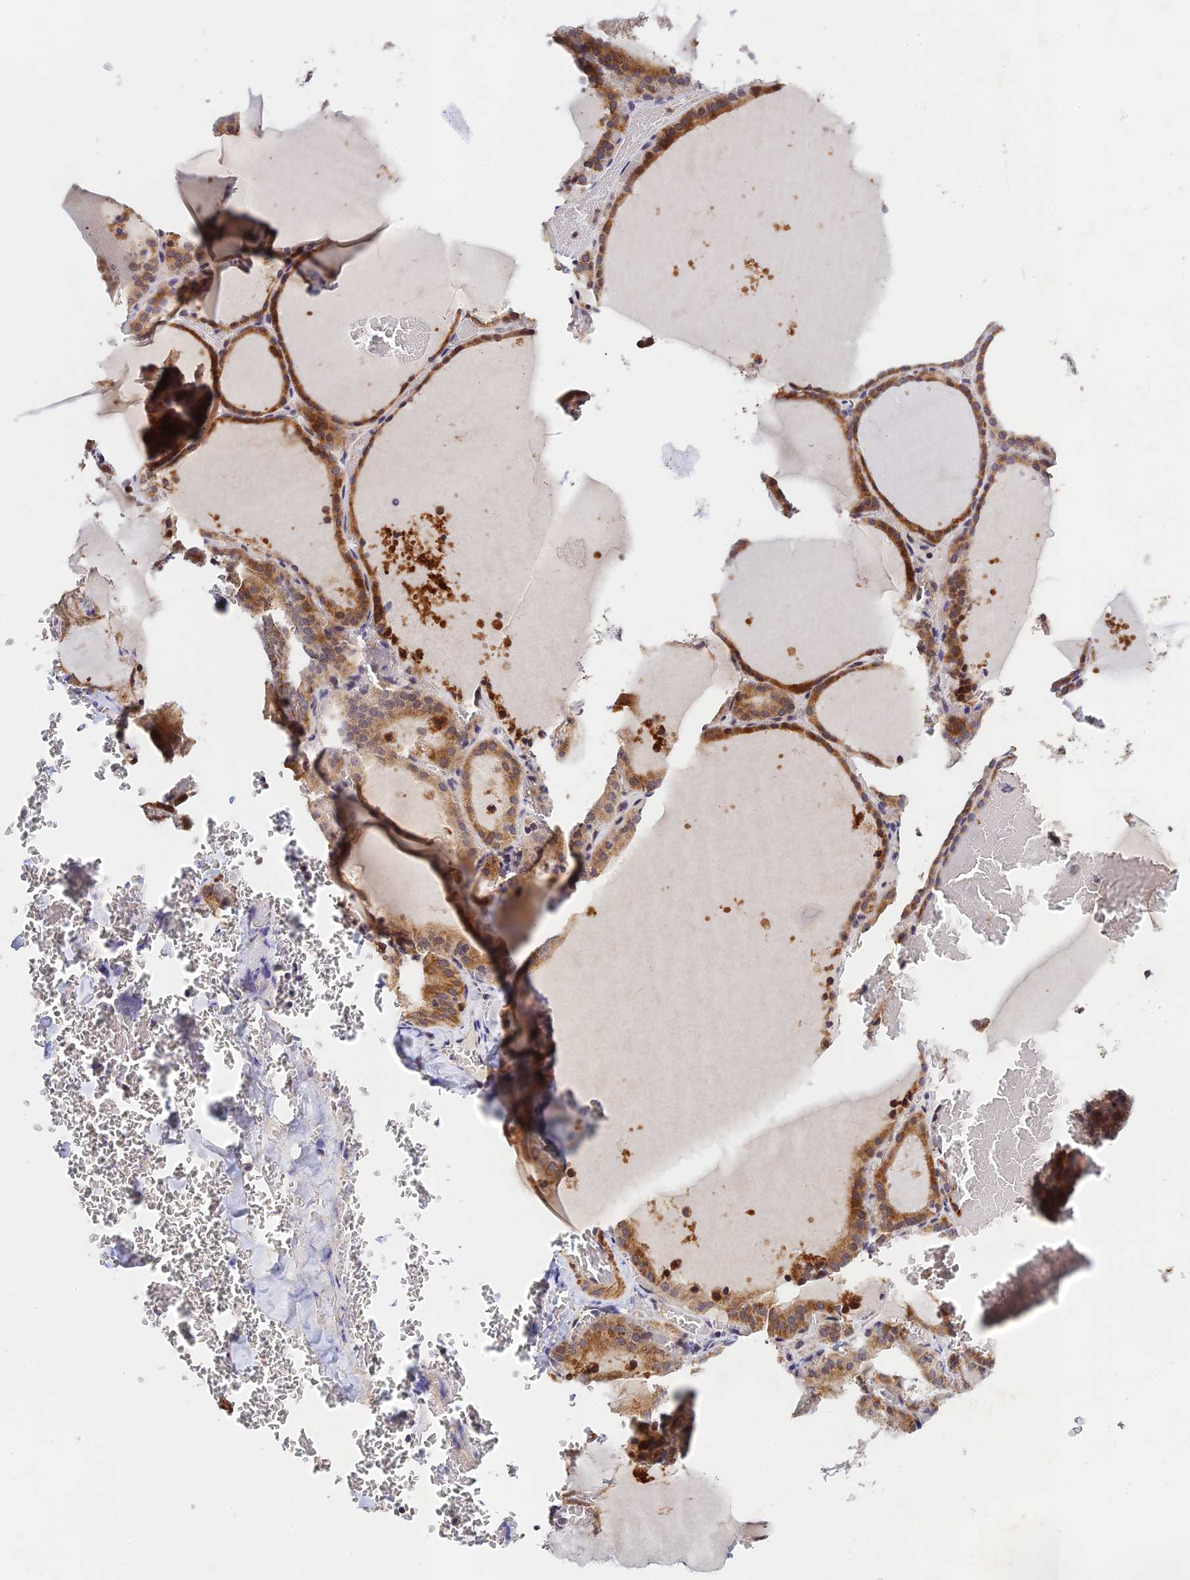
{"staining": {"intensity": "moderate", "quantity": ">75%", "location": "cytoplasmic/membranous"}, "tissue": "thyroid gland", "cell_type": "Glandular cells", "image_type": "normal", "snomed": [{"axis": "morphology", "description": "Normal tissue, NOS"}, {"axis": "topography", "description": "Thyroid gland"}], "caption": "A medium amount of moderate cytoplasmic/membranous positivity is appreciated in about >75% of glandular cells in unremarkable thyroid gland.", "gene": "CWH43", "patient": {"sex": "female", "age": 39}}